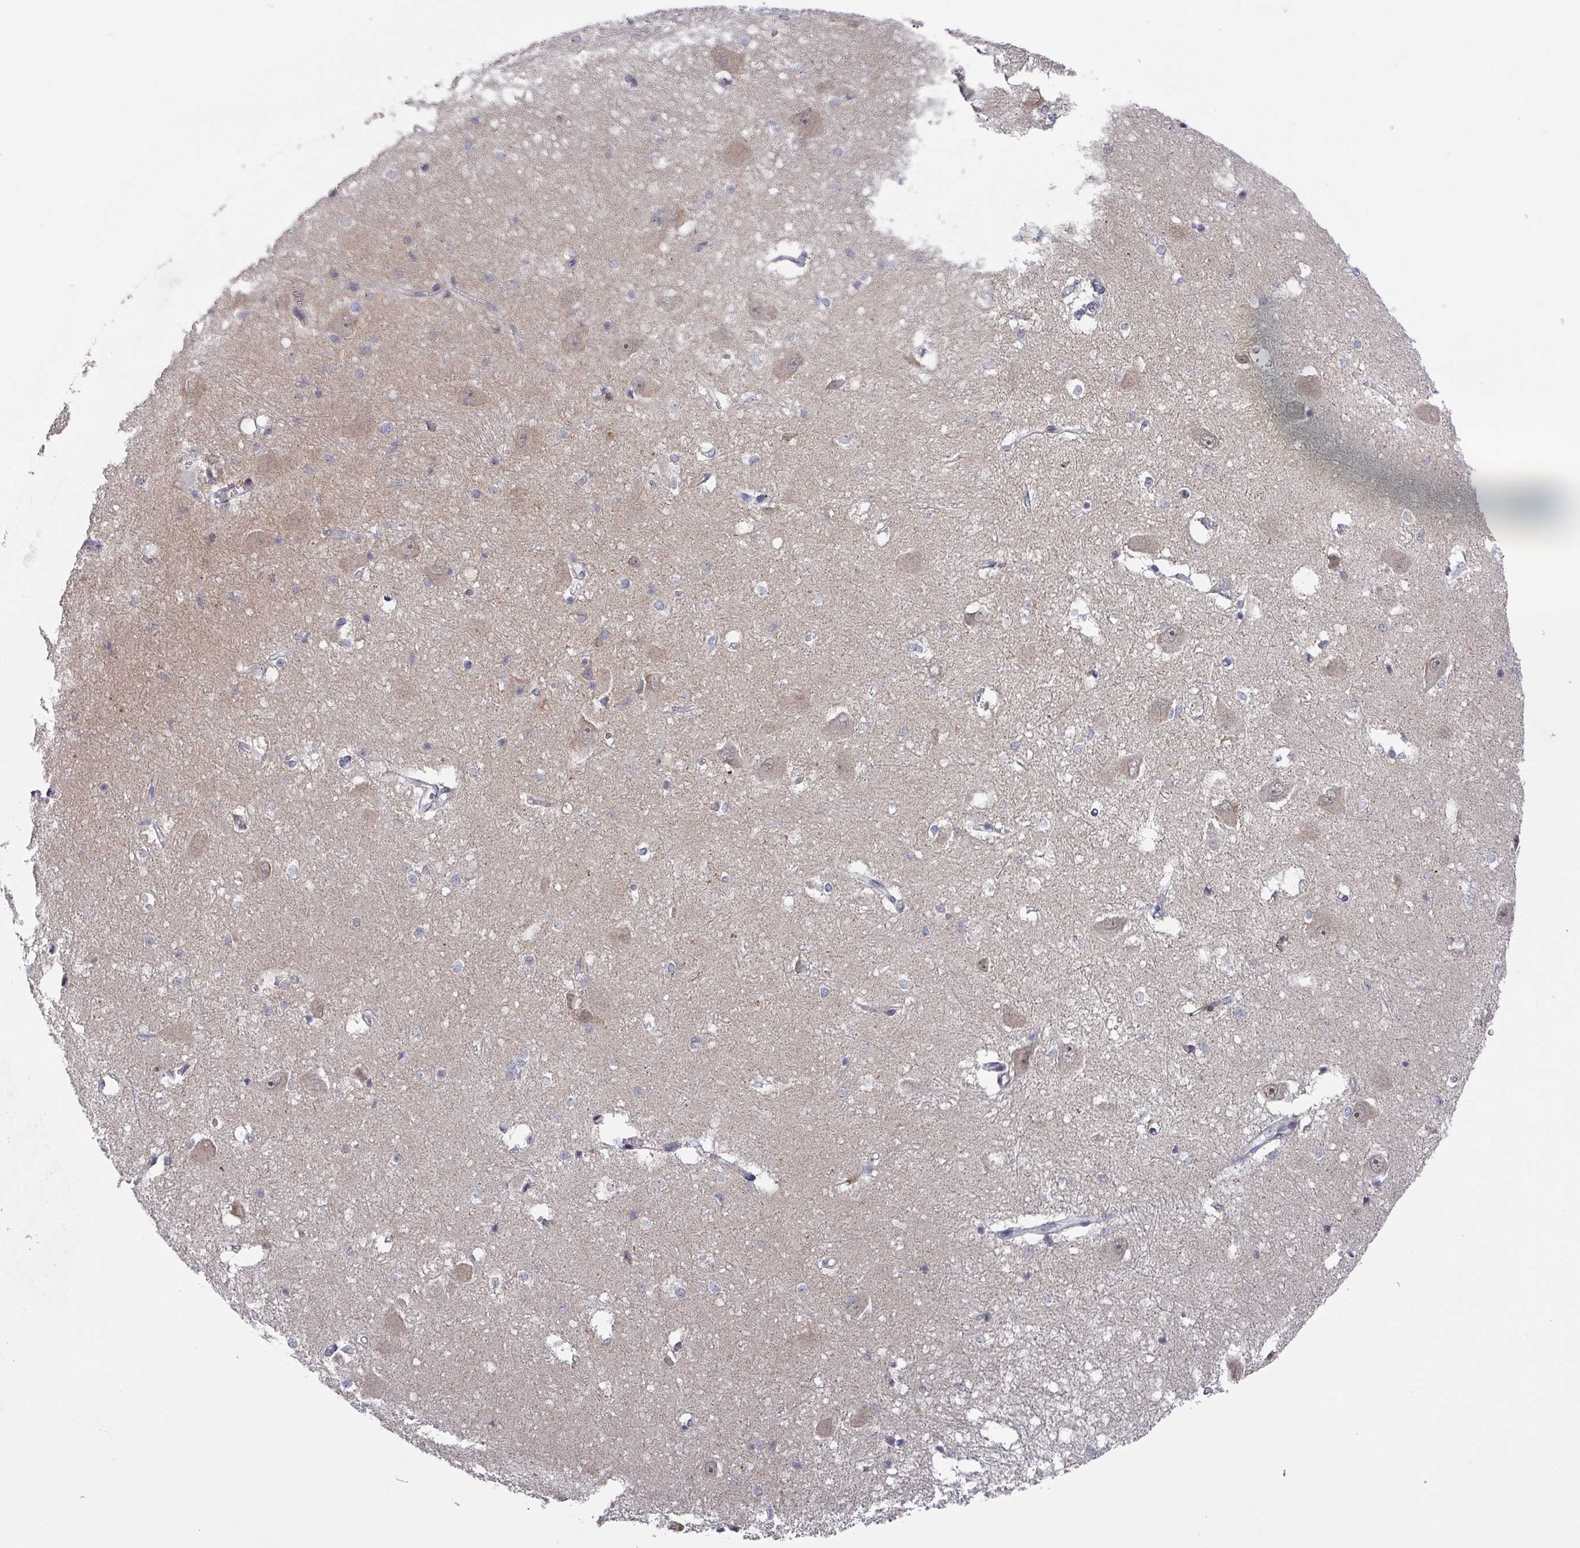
{"staining": {"intensity": "negative", "quantity": "none", "location": "none"}, "tissue": "caudate", "cell_type": "Glial cells", "image_type": "normal", "snomed": [{"axis": "morphology", "description": "Normal tissue, NOS"}, {"axis": "topography", "description": "Lateral ventricle wall"}], "caption": "Immunohistochemistry of normal human caudate exhibits no staining in glial cells.", "gene": "ZNF654", "patient": {"sex": "male", "age": 37}}